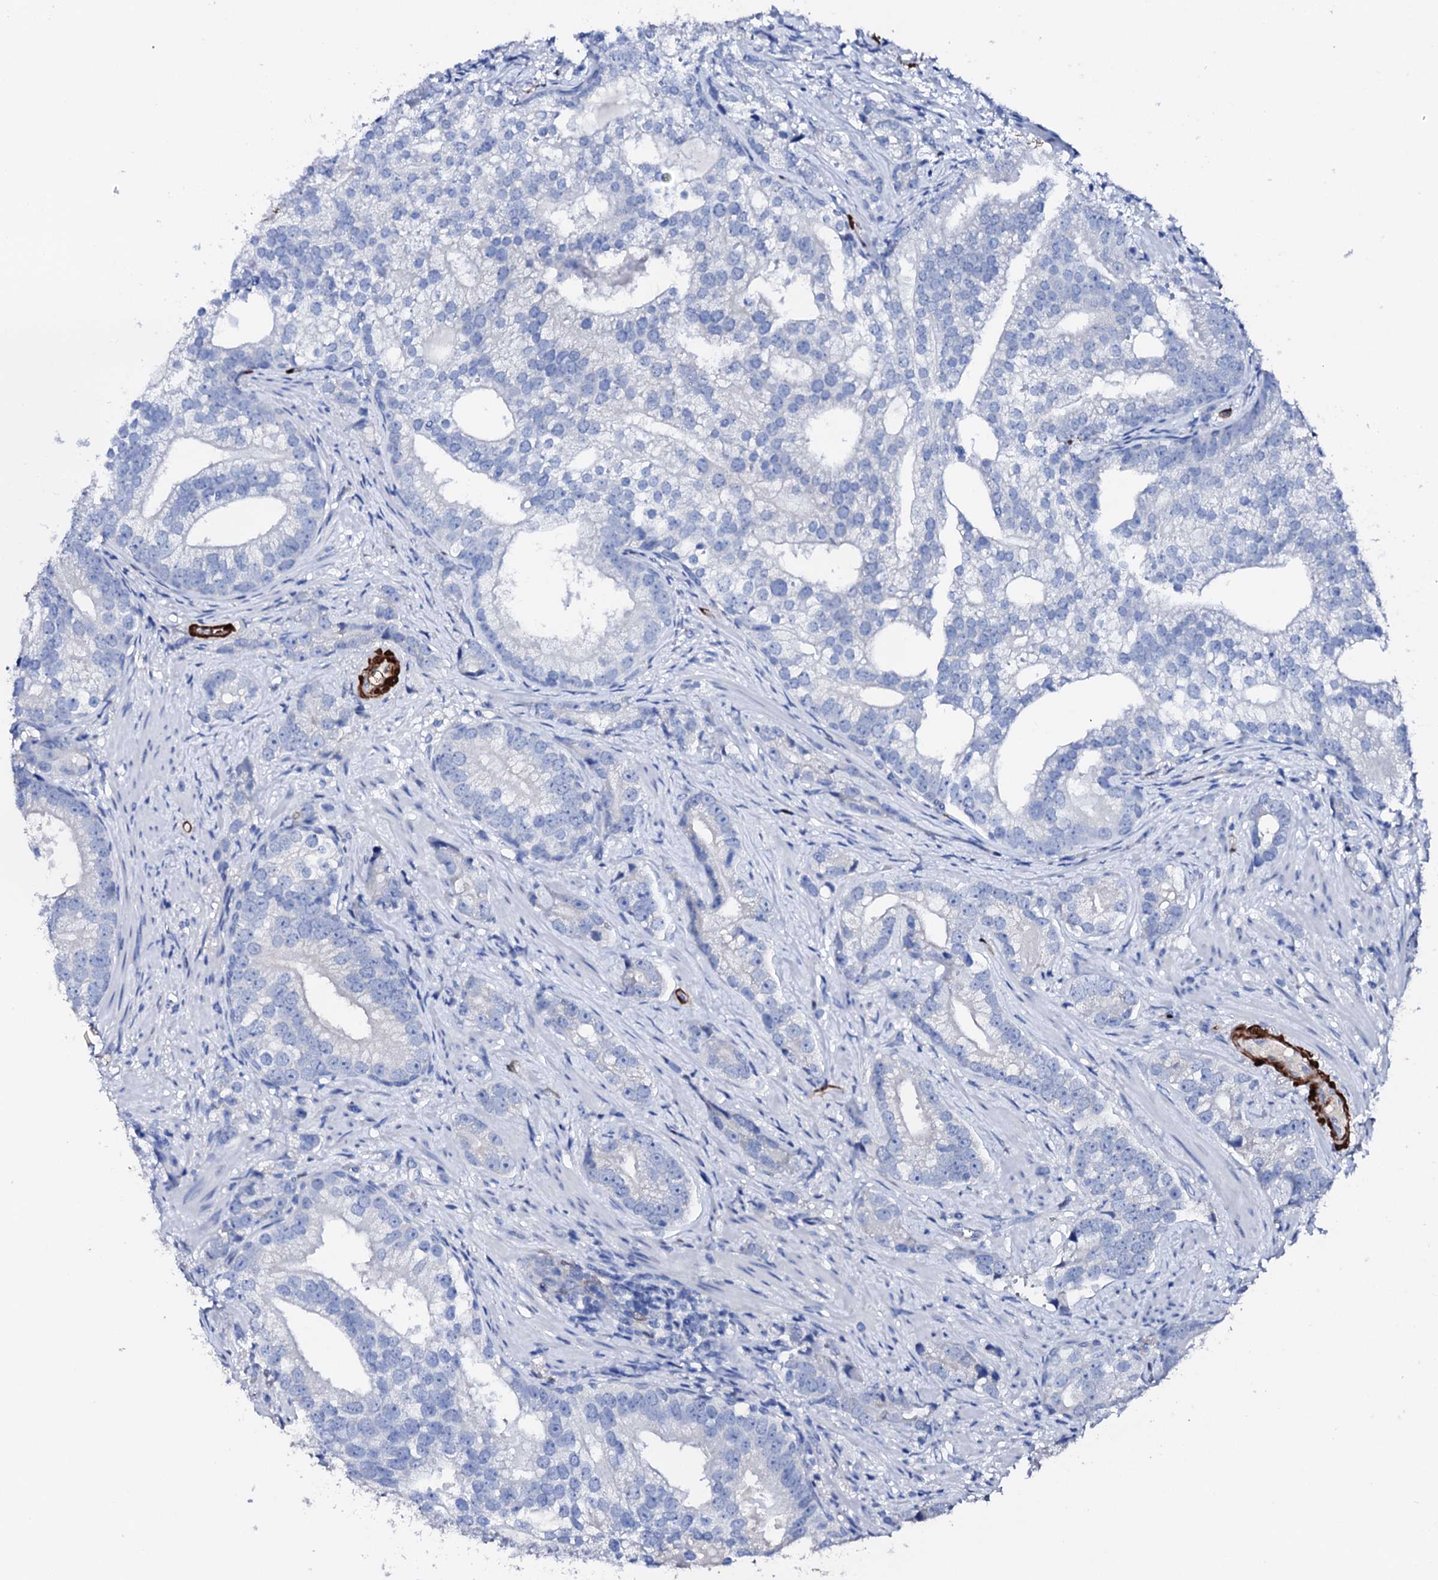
{"staining": {"intensity": "negative", "quantity": "none", "location": "none"}, "tissue": "prostate cancer", "cell_type": "Tumor cells", "image_type": "cancer", "snomed": [{"axis": "morphology", "description": "Adenocarcinoma, High grade"}, {"axis": "topography", "description": "Prostate"}], "caption": "Protein analysis of prostate cancer (high-grade adenocarcinoma) reveals no significant staining in tumor cells. (Brightfield microscopy of DAB IHC at high magnification).", "gene": "NRIP2", "patient": {"sex": "male", "age": 75}}